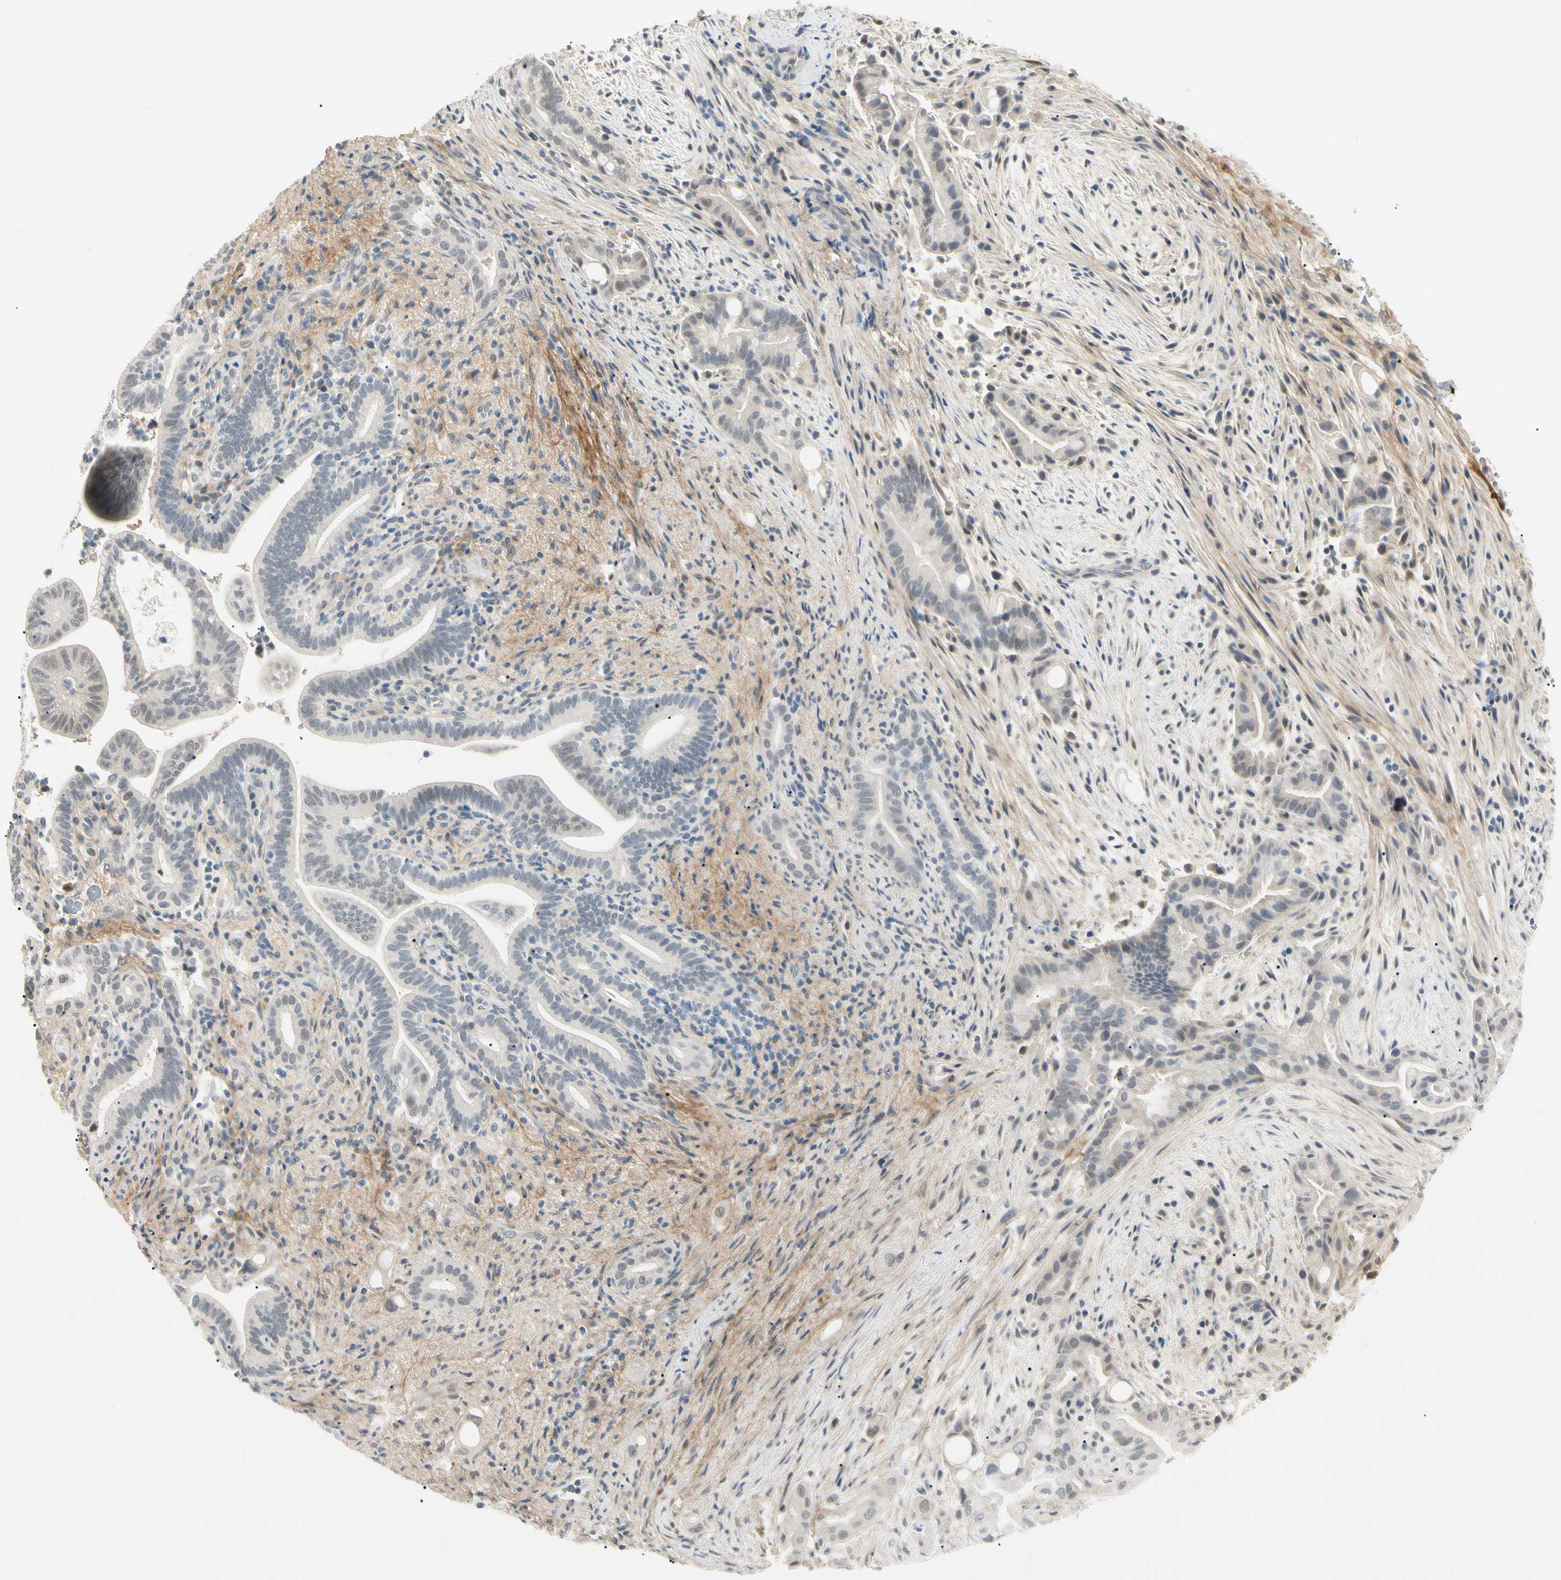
{"staining": {"intensity": "negative", "quantity": "none", "location": "none"}, "tissue": "liver cancer", "cell_type": "Tumor cells", "image_type": "cancer", "snomed": [{"axis": "morphology", "description": "Cholangiocarcinoma"}, {"axis": "topography", "description": "Liver"}], "caption": "Human liver cancer (cholangiocarcinoma) stained for a protein using immunohistochemistry (IHC) exhibits no staining in tumor cells.", "gene": "ASPN", "patient": {"sex": "female", "age": 68}}